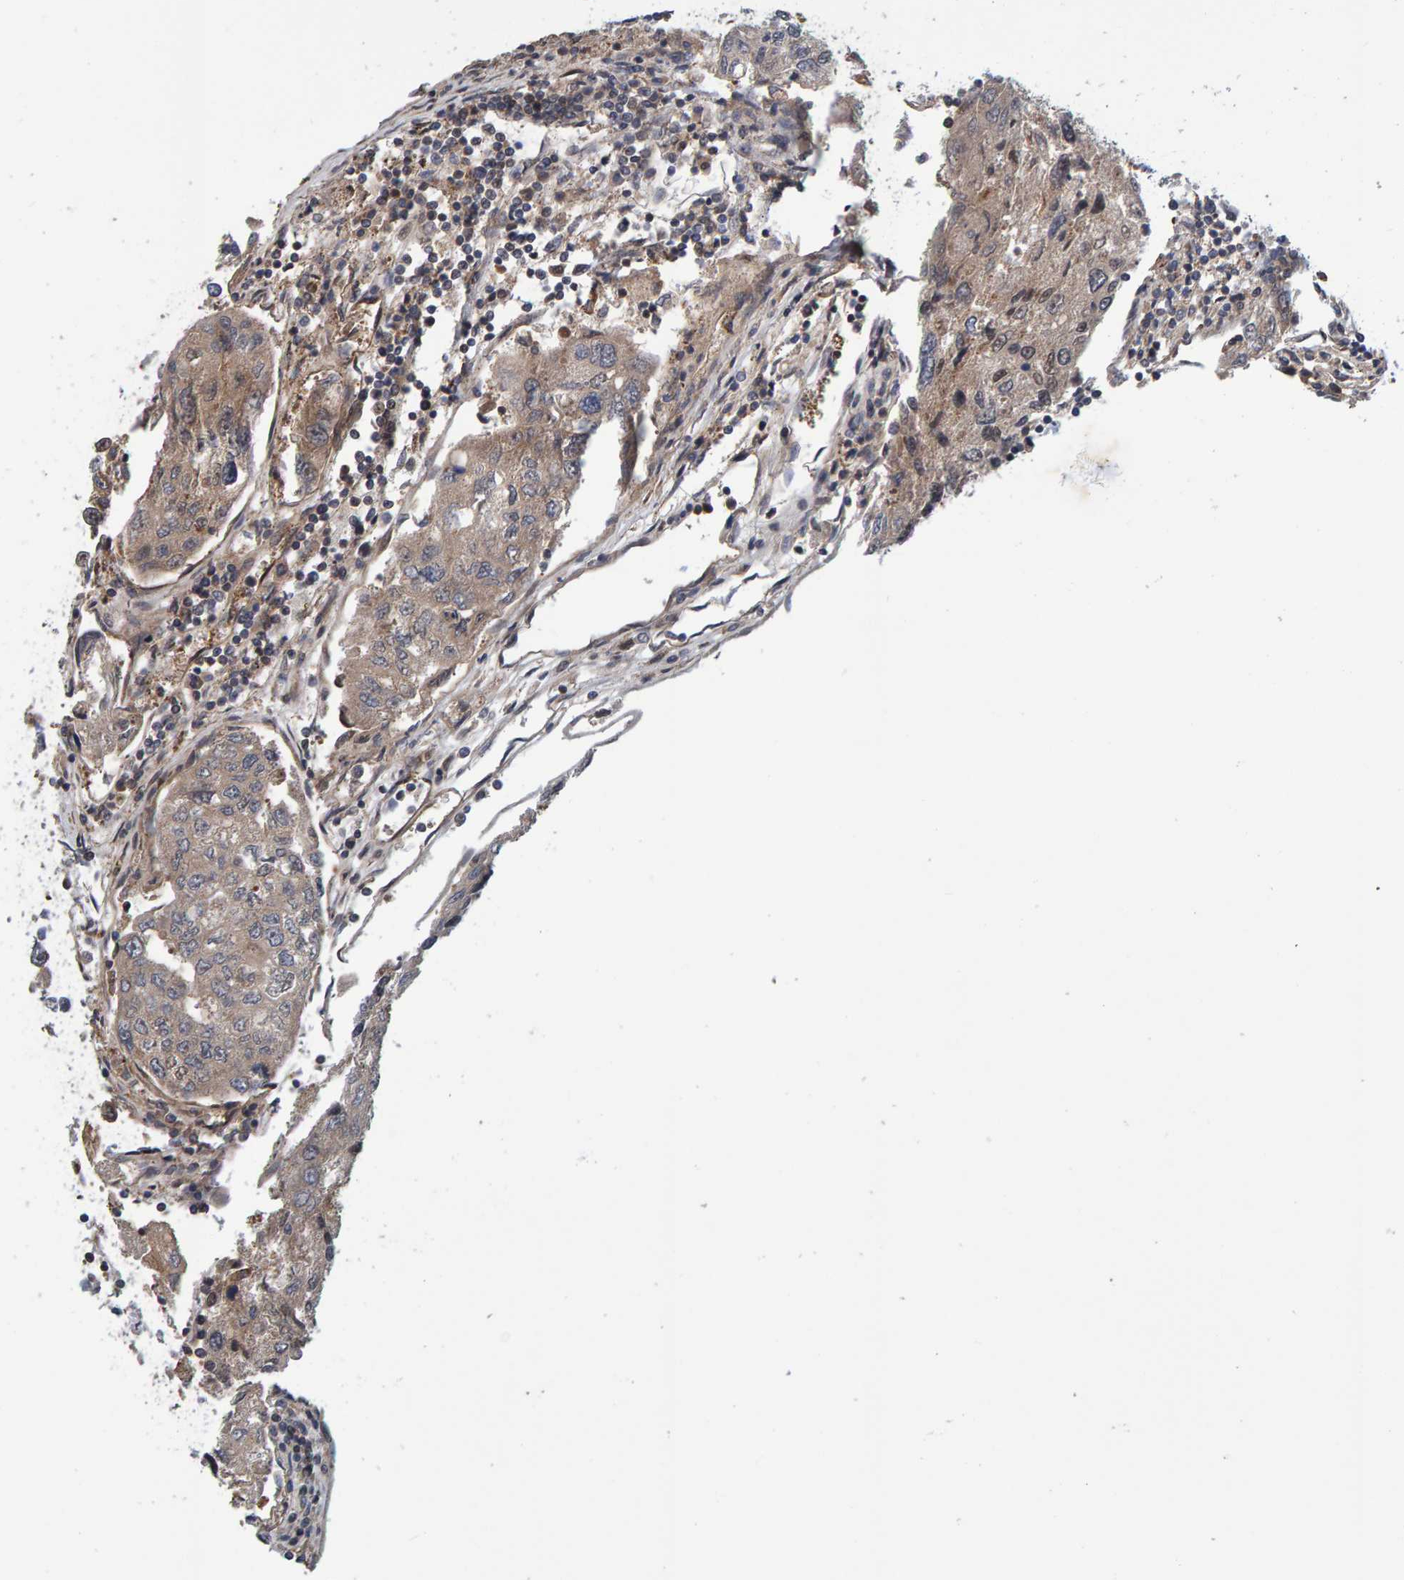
{"staining": {"intensity": "weak", "quantity": ">75%", "location": "cytoplasmic/membranous"}, "tissue": "urothelial cancer", "cell_type": "Tumor cells", "image_type": "cancer", "snomed": [{"axis": "morphology", "description": "Urothelial carcinoma, High grade"}, {"axis": "topography", "description": "Lymph node"}, {"axis": "topography", "description": "Urinary bladder"}], "caption": "Urothelial carcinoma (high-grade) was stained to show a protein in brown. There is low levels of weak cytoplasmic/membranous positivity in approximately >75% of tumor cells. (Stains: DAB (3,3'-diaminobenzidine) in brown, nuclei in blue, Microscopy: brightfield microscopy at high magnification).", "gene": "SCRN2", "patient": {"sex": "male", "age": 51}}